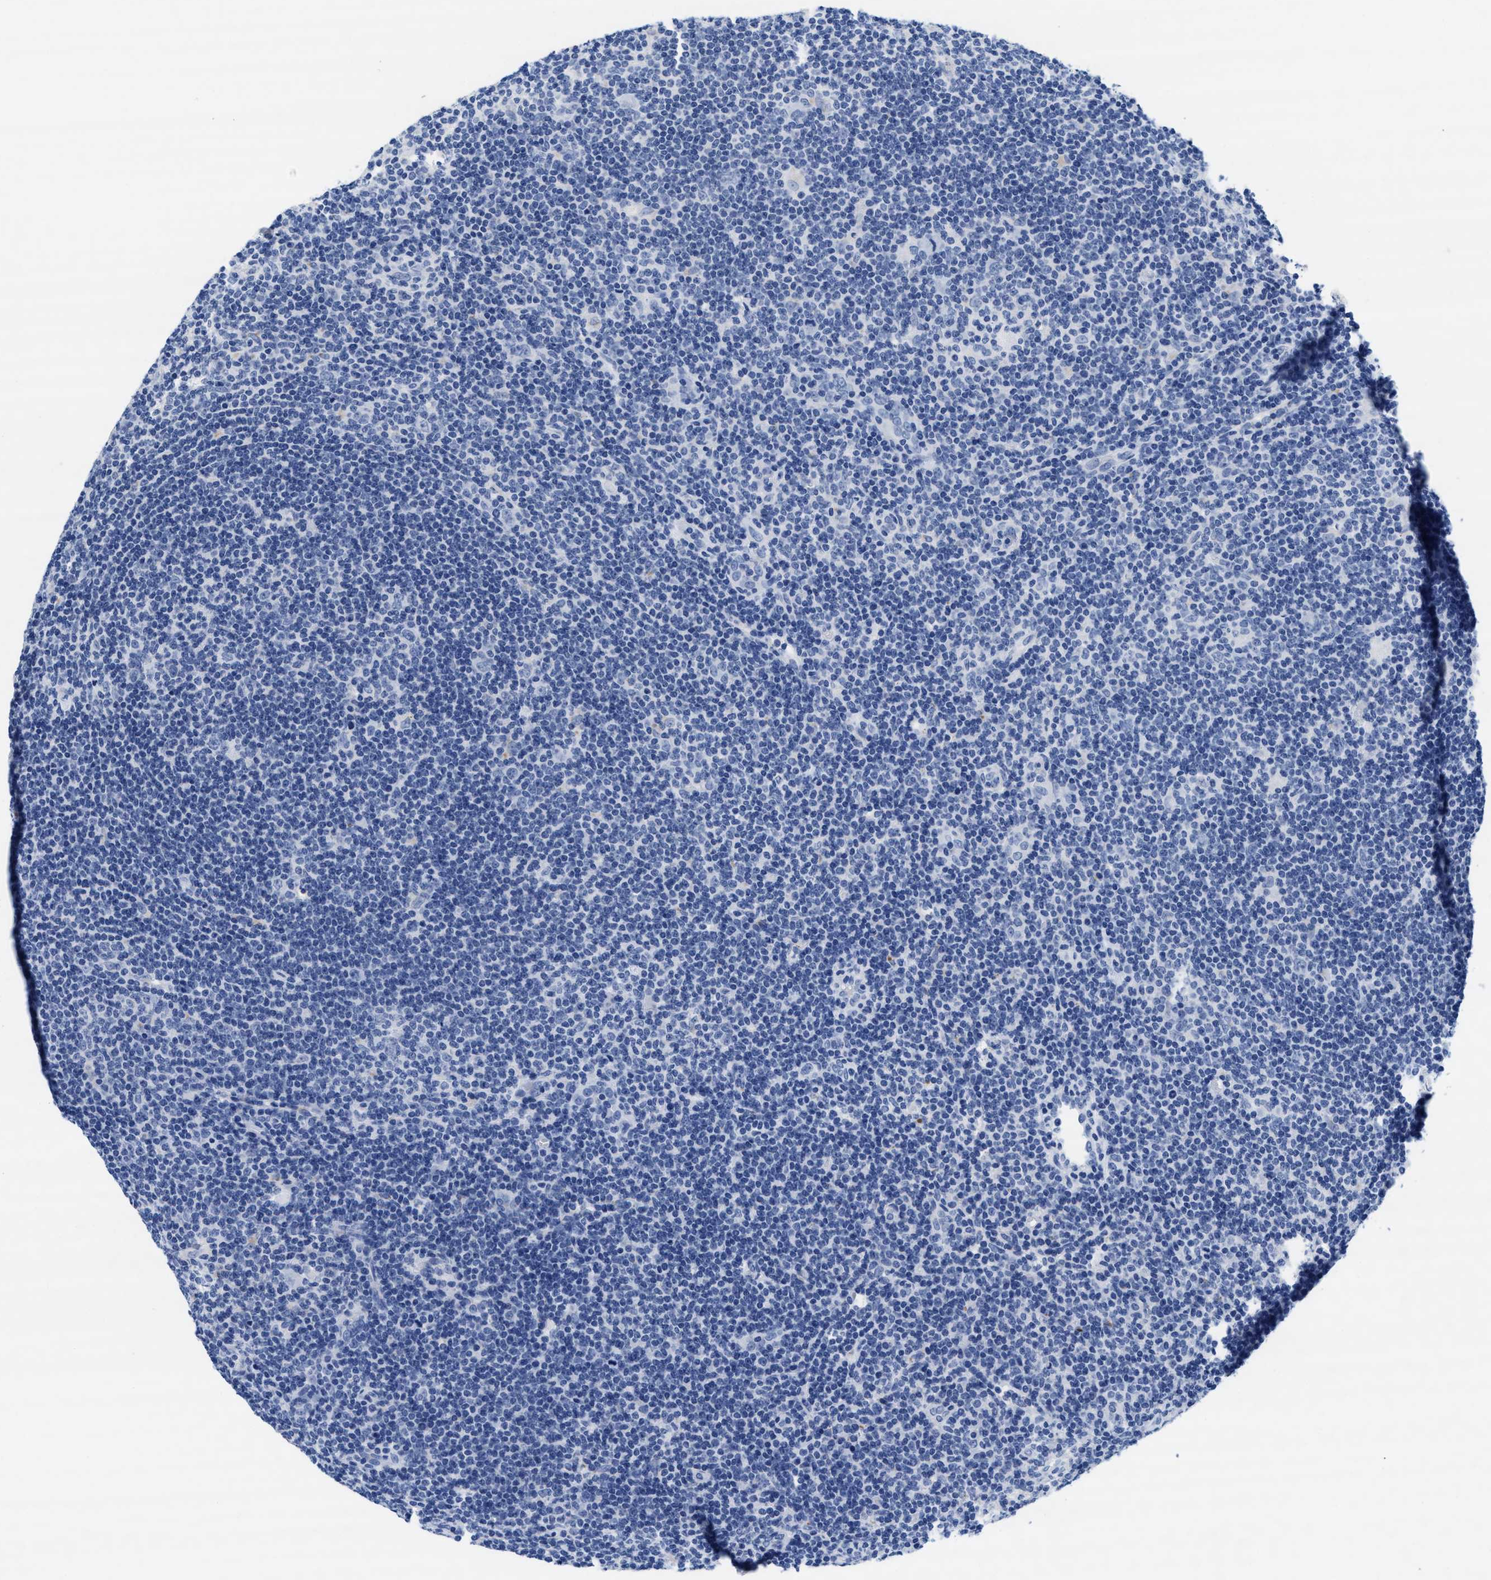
{"staining": {"intensity": "negative", "quantity": "none", "location": "none"}, "tissue": "lymphoma", "cell_type": "Tumor cells", "image_type": "cancer", "snomed": [{"axis": "morphology", "description": "Hodgkin's disease, NOS"}, {"axis": "topography", "description": "Lymph node"}], "caption": "A high-resolution histopathology image shows immunohistochemistry staining of lymphoma, which exhibits no significant positivity in tumor cells.", "gene": "TTC3", "patient": {"sex": "female", "age": 57}}